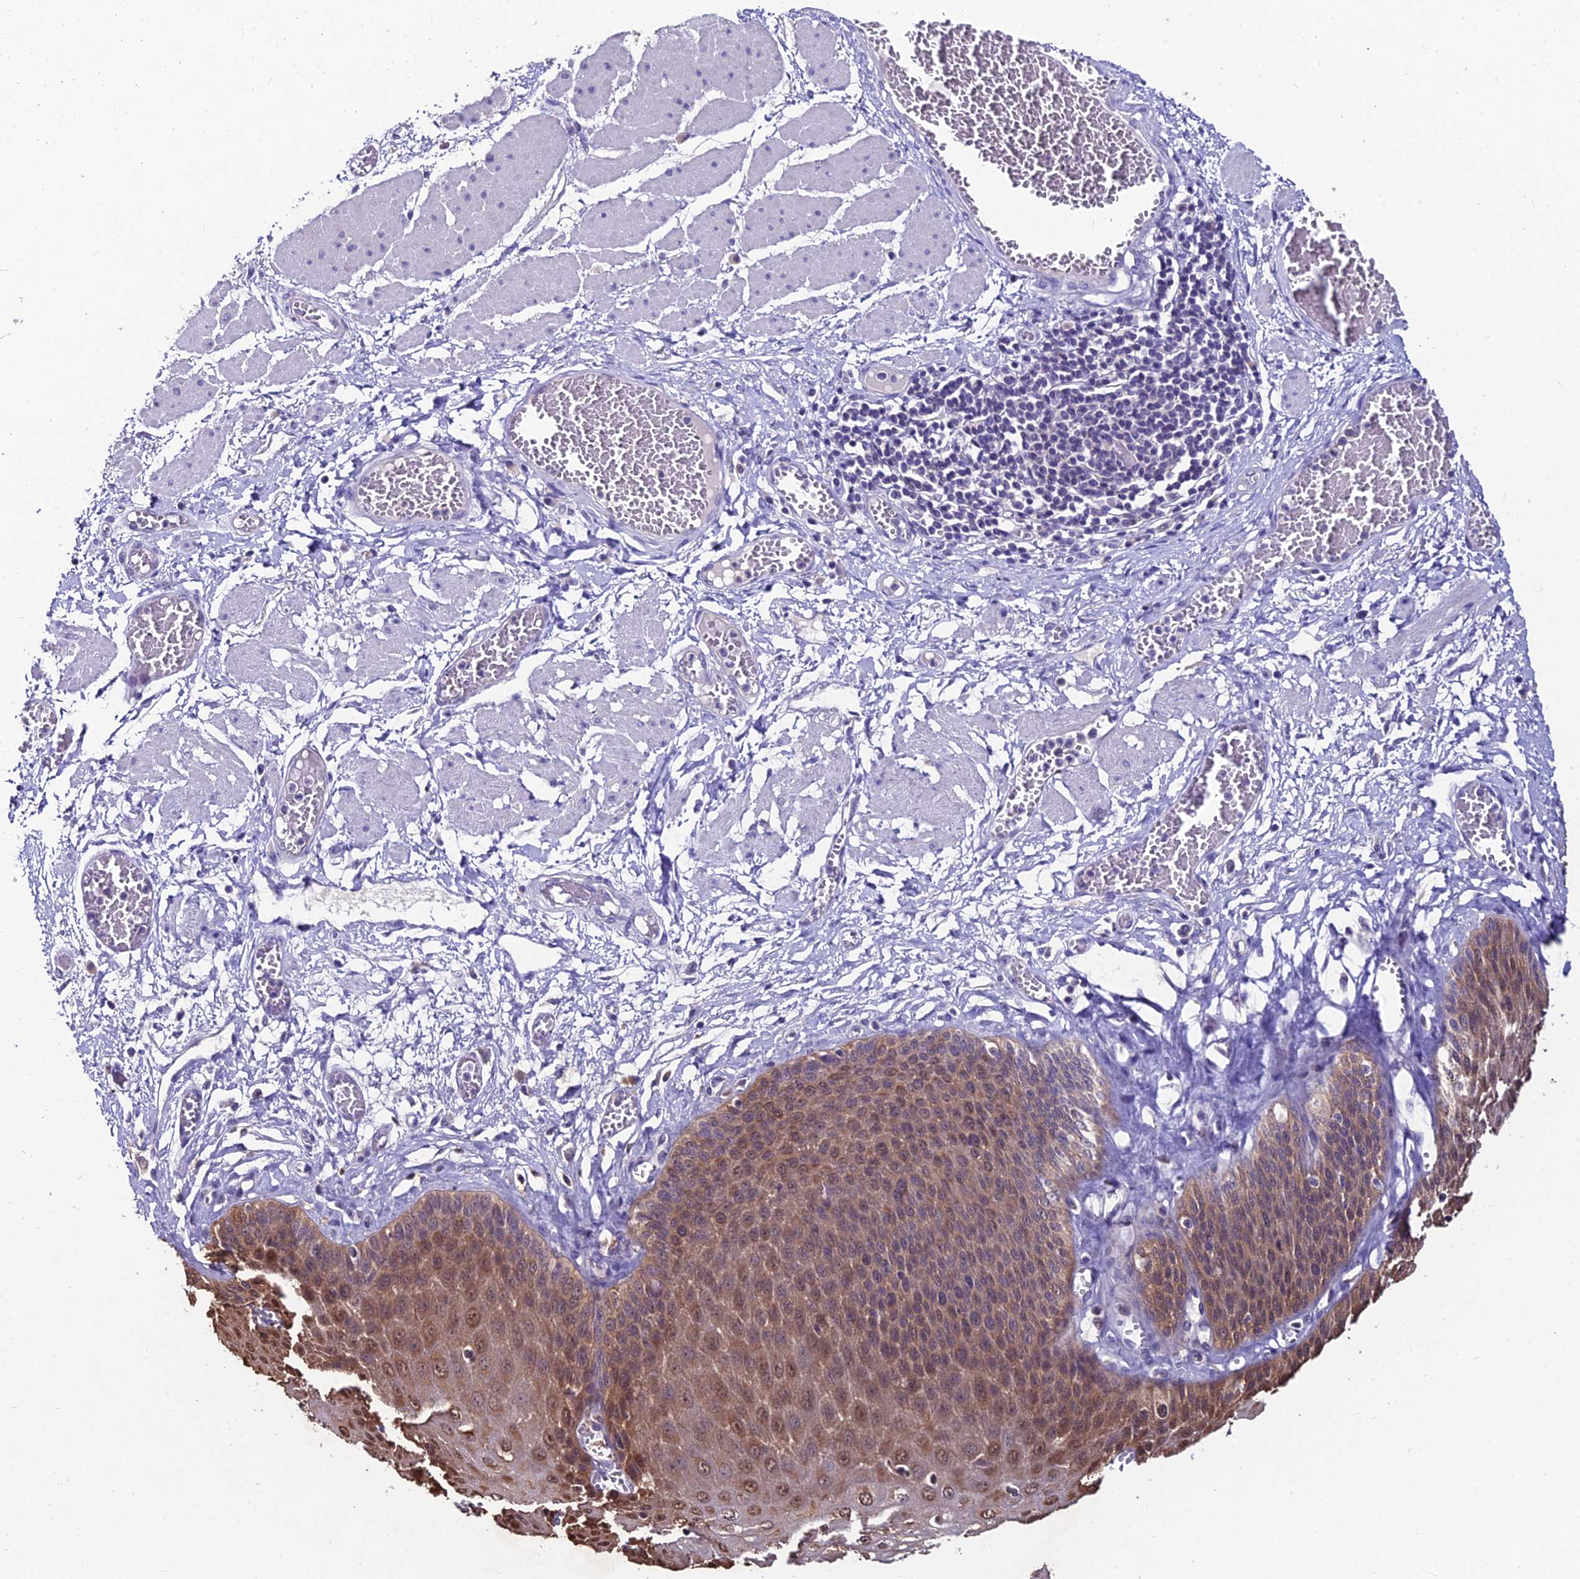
{"staining": {"intensity": "strong", "quantity": "25%-75%", "location": "cytoplasmic/membranous,nuclear"}, "tissue": "esophagus", "cell_type": "Squamous epithelial cells", "image_type": "normal", "snomed": [{"axis": "morphology", "description": "Normal tissue, NOS"}, {"axis": "topography", "description": "Esophagus"}], "caption": "Unremarkable esophagus demonstrates strong cytoplasmic/membranous,nuclear expression in approximately 25%-75% of squamous epithelial cells.", "gene": "LGALS7", "patient": {"sex": "male", "age": 60}}